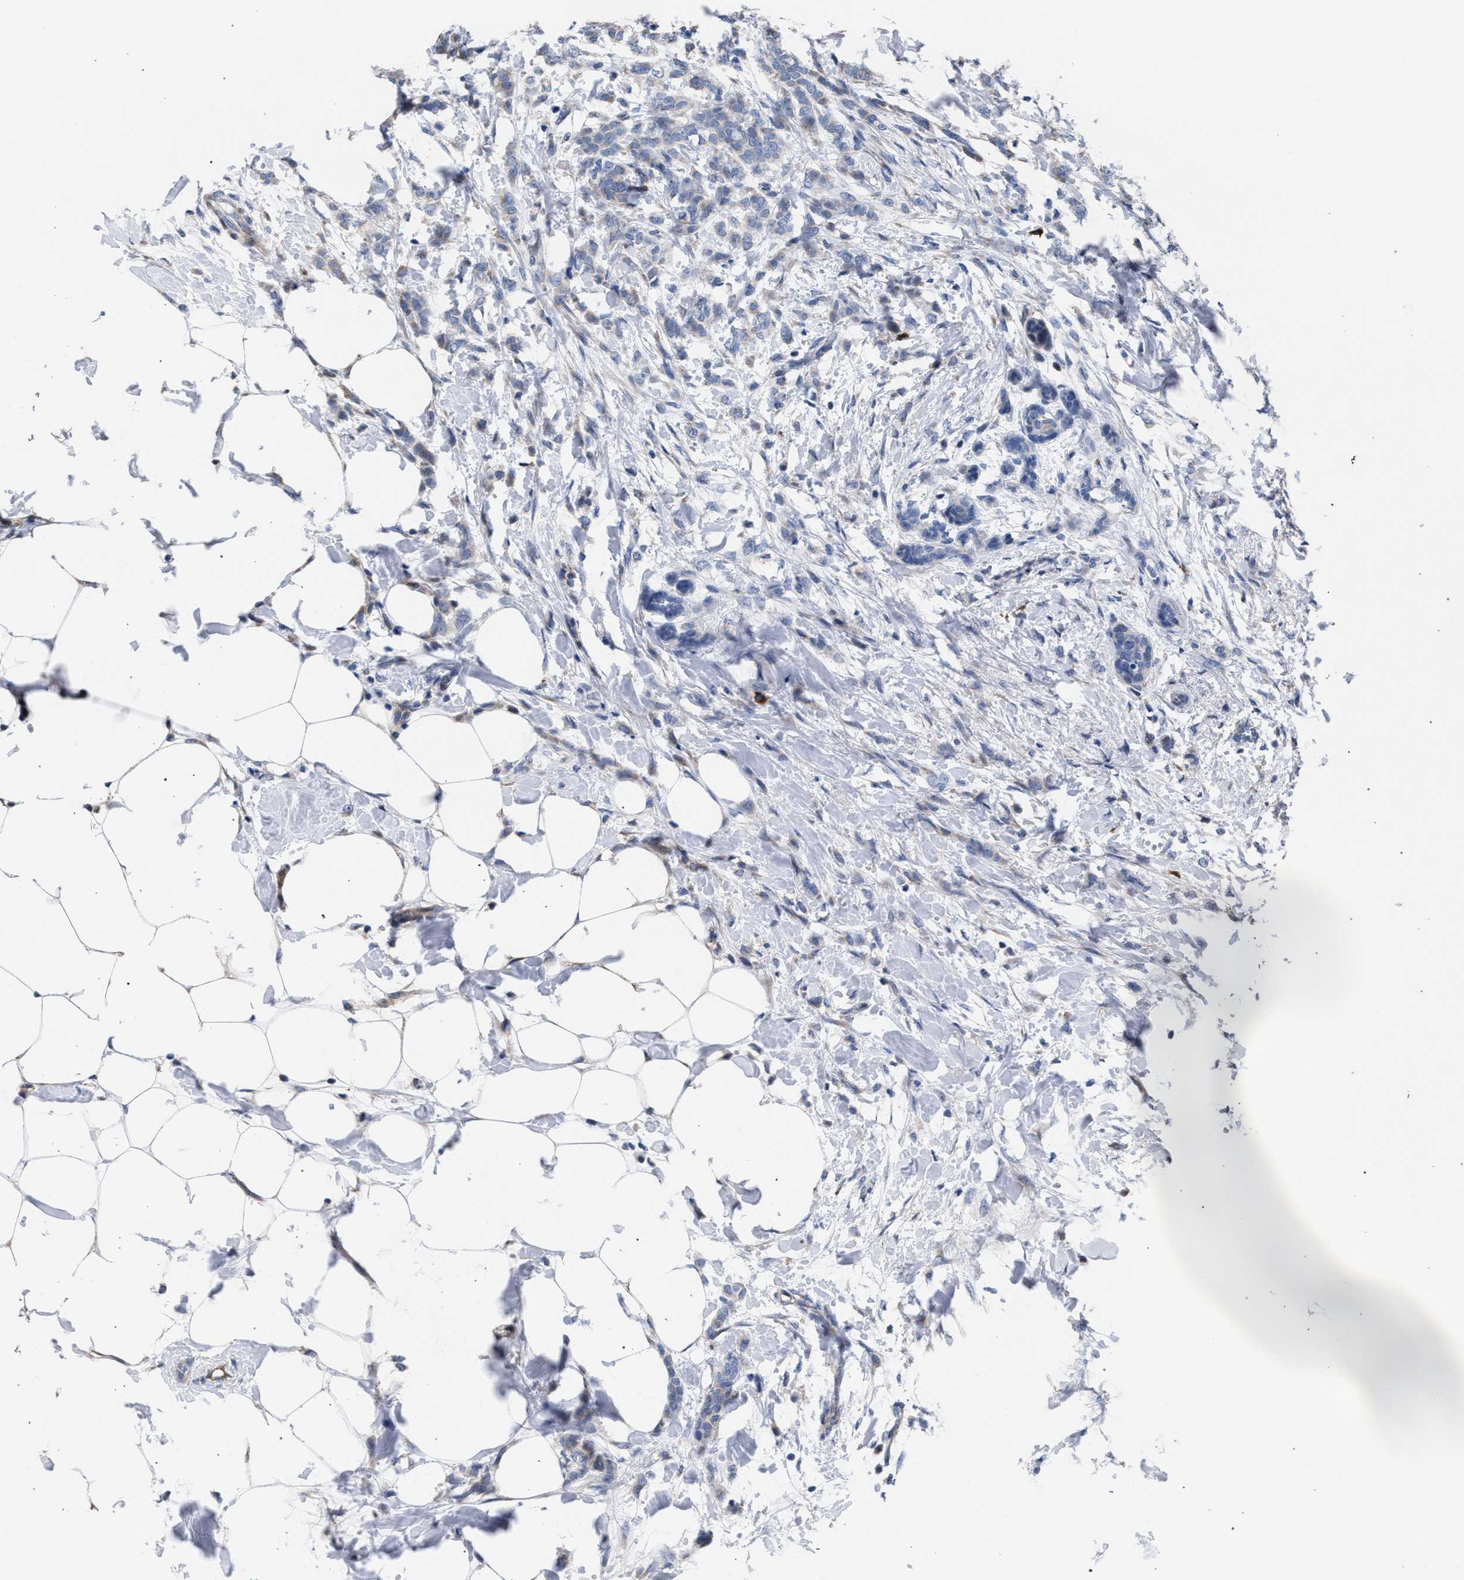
{"staining": {"intensity": "weak", "quantity": "<25%", "location": "cytoplasmic/membranous"}, "tissue": "breast cancer", "cell_type": "Tumor cells", "image_type": "cancer", "snomed": [{"axis": "morphology", "description": "Lobular carcinoma, in situ"}, {"axis": "morphology", "description": "Lobular carcinoma"}, {"axis": "topography", "description": "Breast"}], "caption": "IHC photomicrograph of lobular carcinoma (breast) stained for a protein (brown), which exhibits no expression in tumor cells.", "gene": "RNF135", "patient": {"sex": "female", "age": 41}}